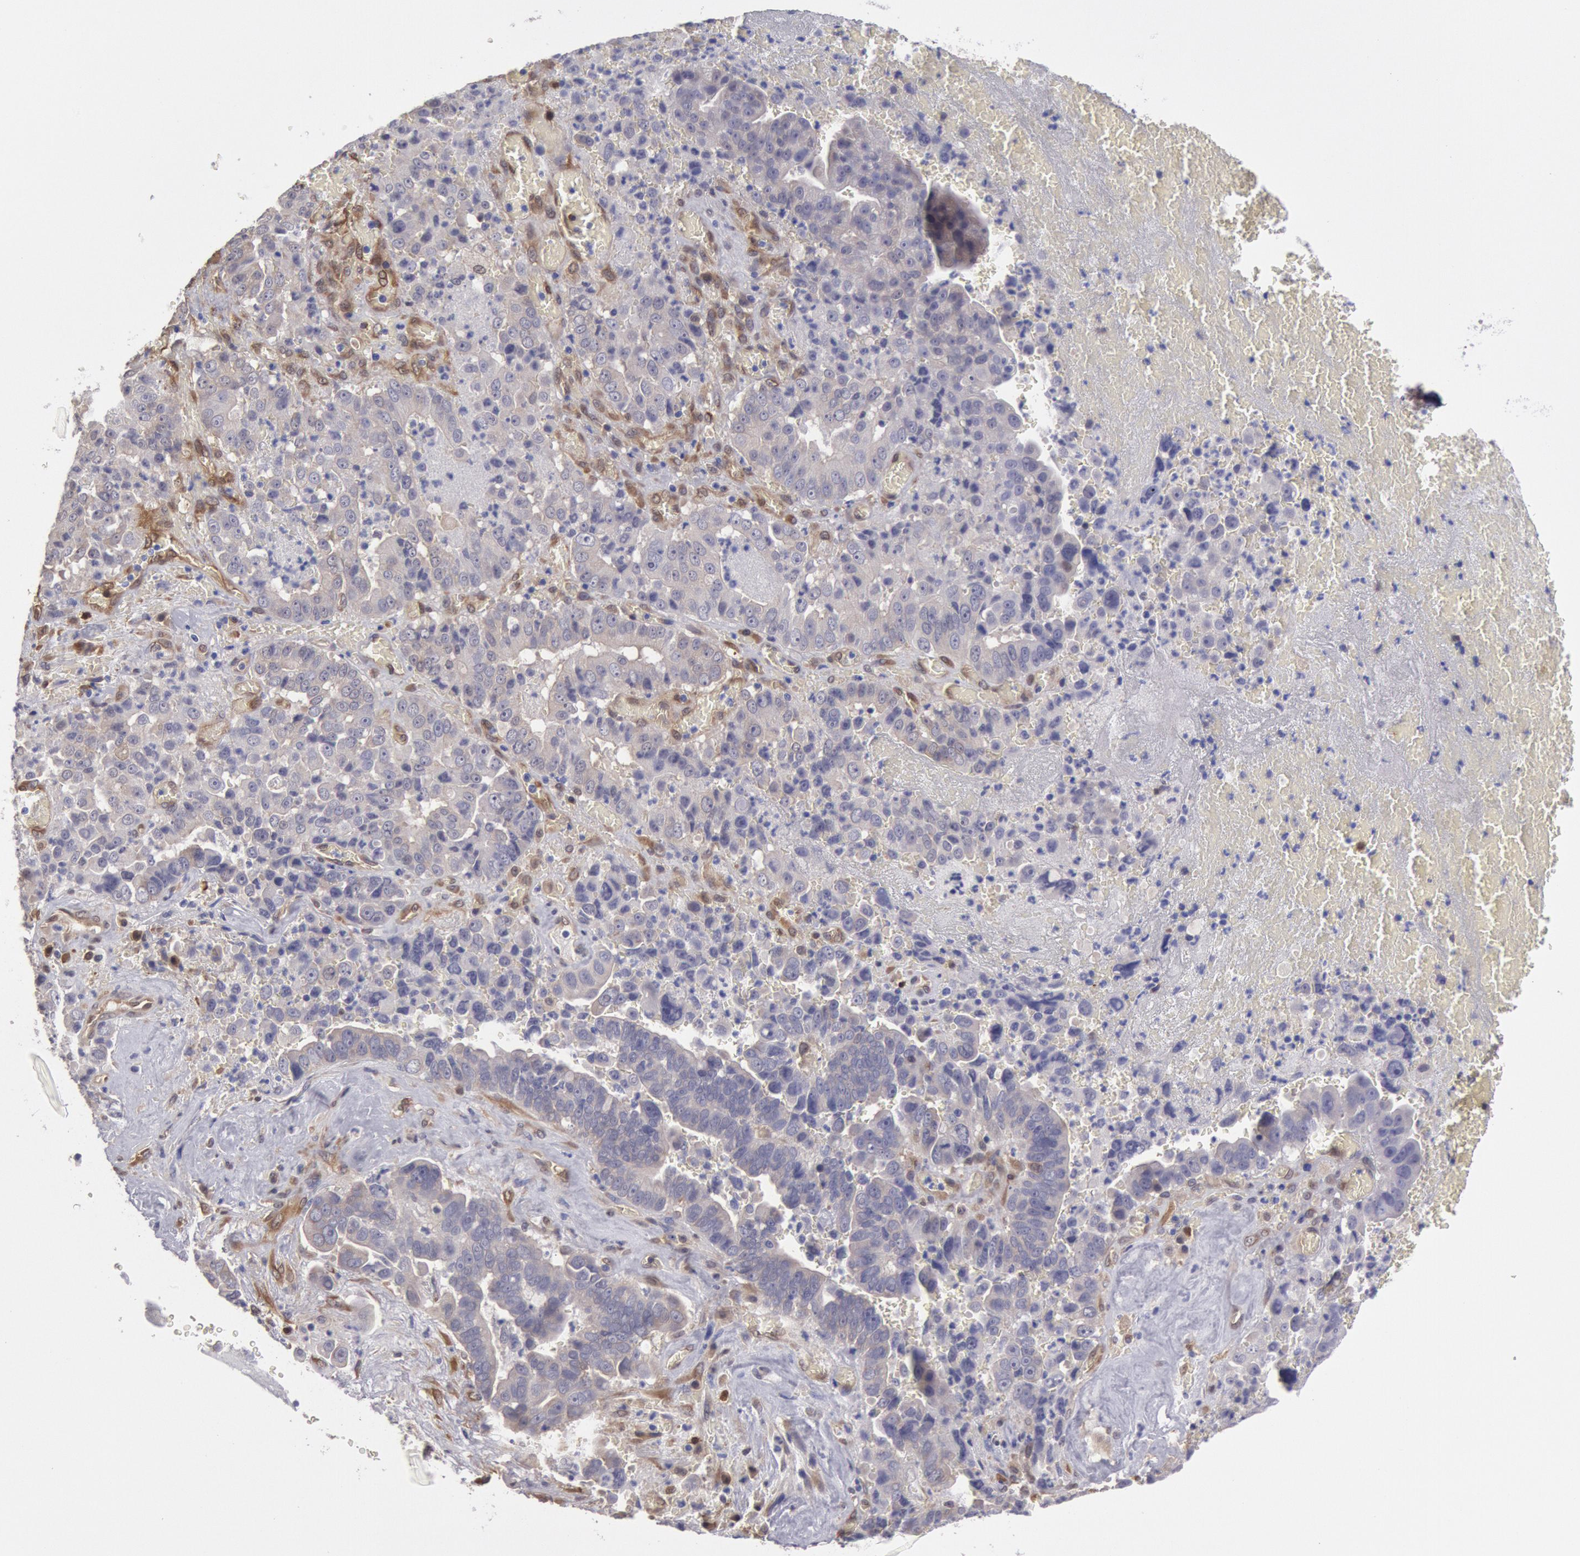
{"staining": {"intensity": "negative", "quantity": "none", "location": "none"}, "tissue": "liver cancer", "cell_type": "Tumor cells", "image_type": "cancer", "snomed": [{"axis": "morphology", "description": "Cholangiocarcinoma"}, {"axis": "topography", "description": "Liver"}], "caption": "Tumor cells show no significant staining in liver cancer (cholangiocarcinoma). Nuclei are stained in blue.", "gene": "CCDC50", "patient": {"sex": "female", "age": 79}}